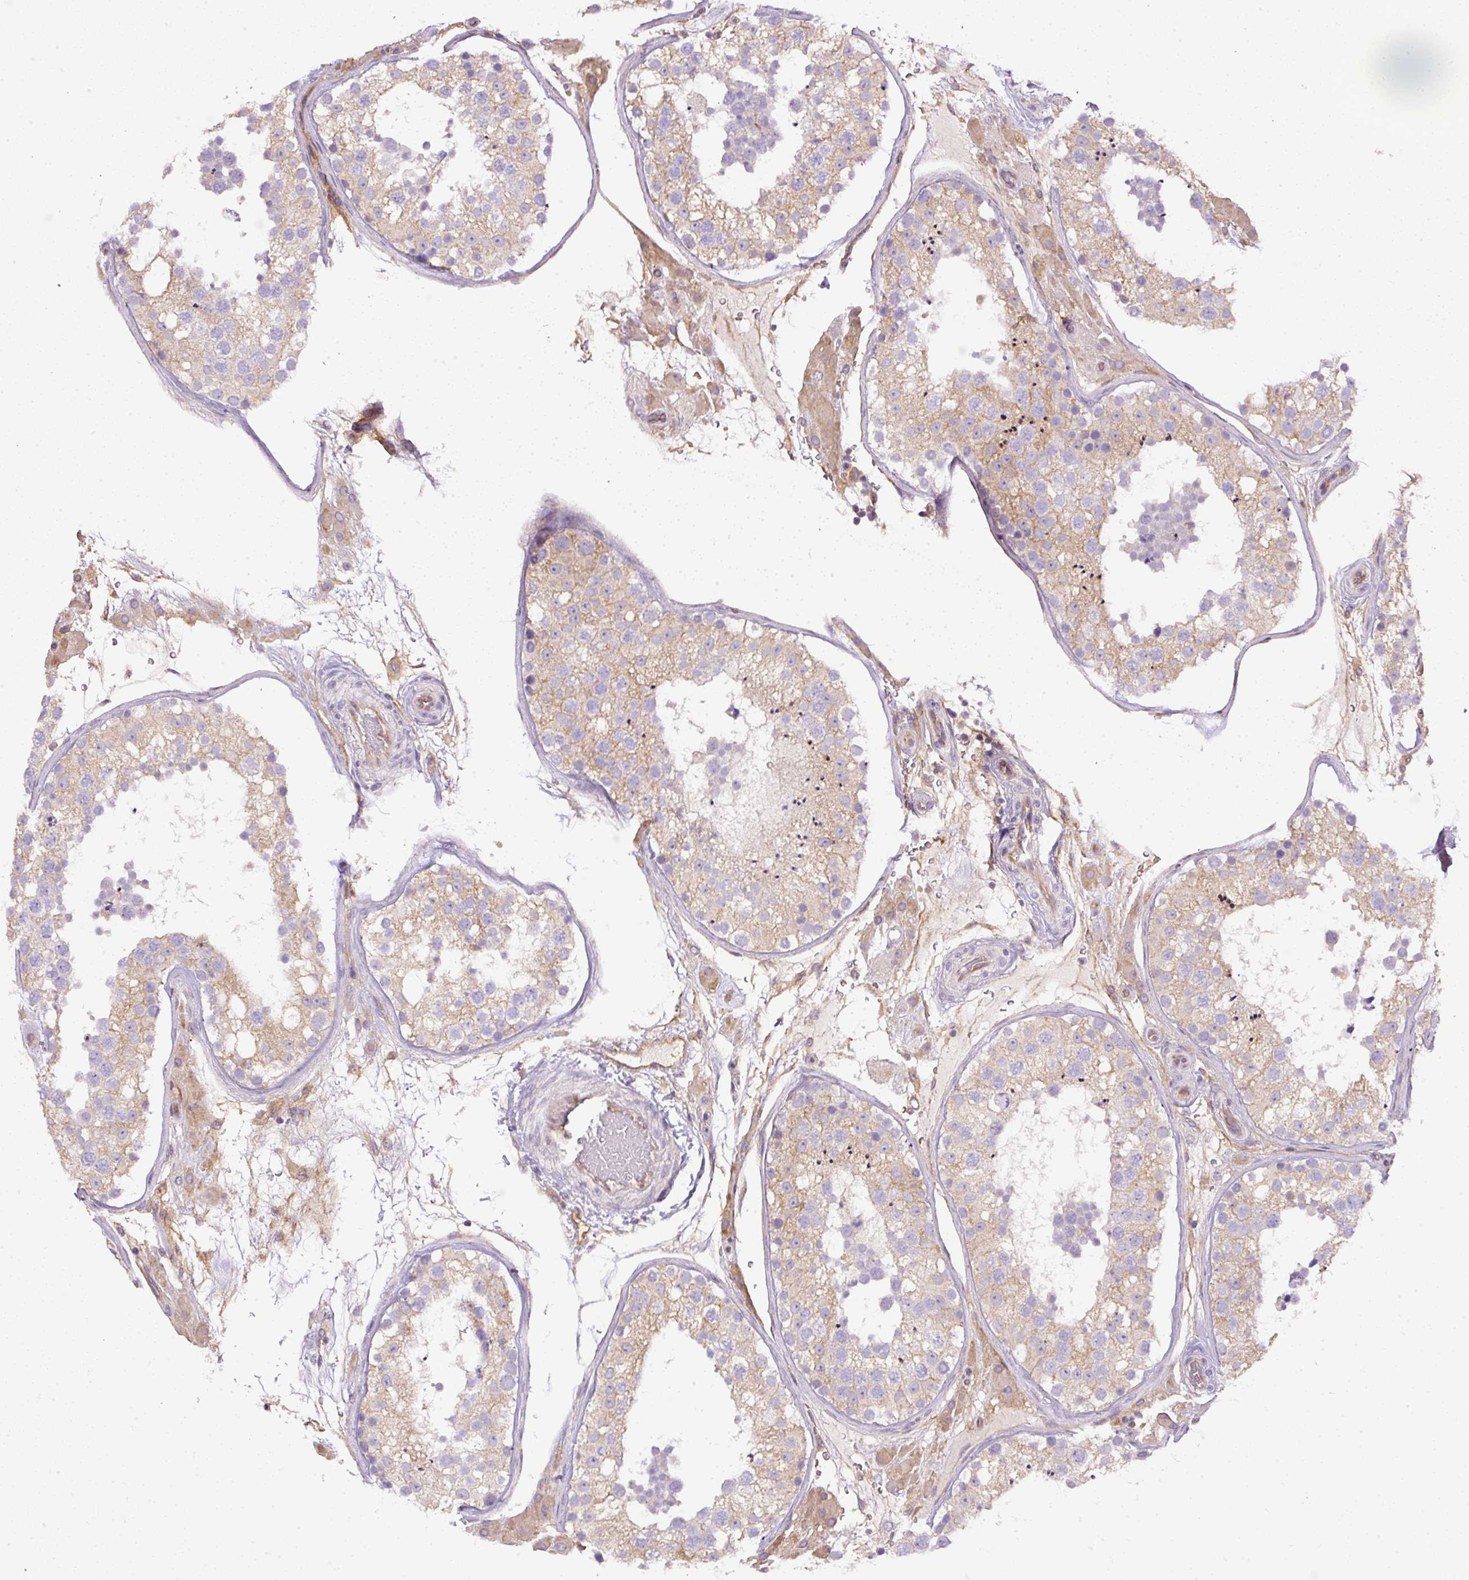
{"staining": {"intensity": "weak", "quantity": "25%-75%", "location": "cytoplasmic/membranous"}, "tissue": "testis", "cell_type": "Cells in seminiferous ducts", "image_type": "normal", "snomed": [{"axis": "morphology", "description": "Normal tissue, NOS"}, {"axis": "topography", "description": "Testis"}], "caption": "Weak cytoplasmic/membranous protein staining is seen in about 25%-75% of cells in seminiferous ducts in testis. (IHC, brightfield microscopy, high magnification).", "gene": "DAPK1", "patient": {"sex": "male", "age": 26}}